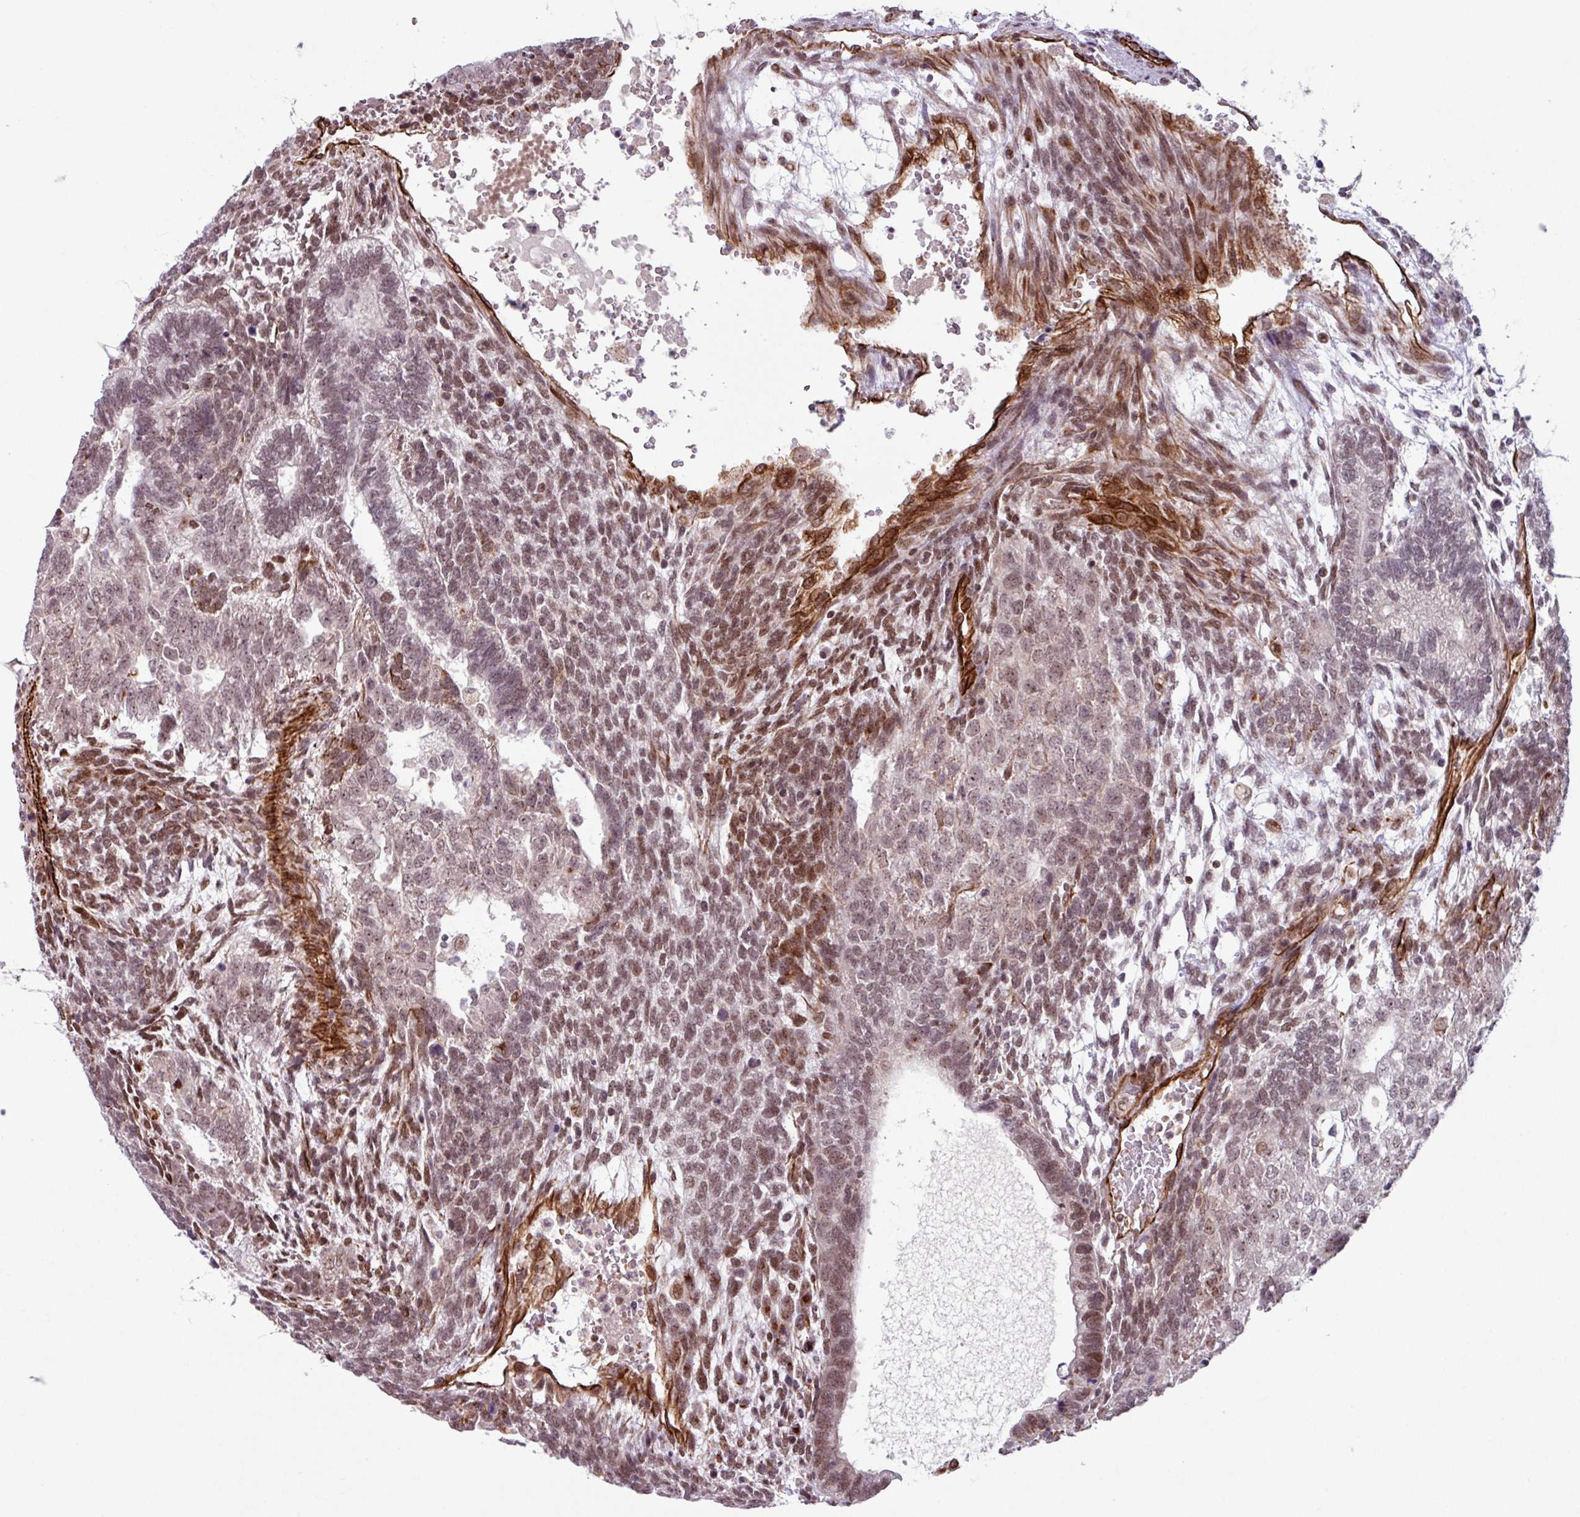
{"staining": {"intensity": "moderate", "quantity": ">75%", "location": "nuclear"}, "tissue": "testis cancer", "cell_type": "Tumor cells", "image_type": "cancer", "snomed": [{"axis": "morphology", "description": "Carcinoma, Embryonal, NOS"}, {"axis": "topography", "description": "Testis"}], "caption": "A micrograph of testis cancer (embryonal carcinoma) stained for a protein shows moderate nuclear brown staining in tumor cells.", "gene": "CHD3", "patient": {"sex": "male", "age": 23}}